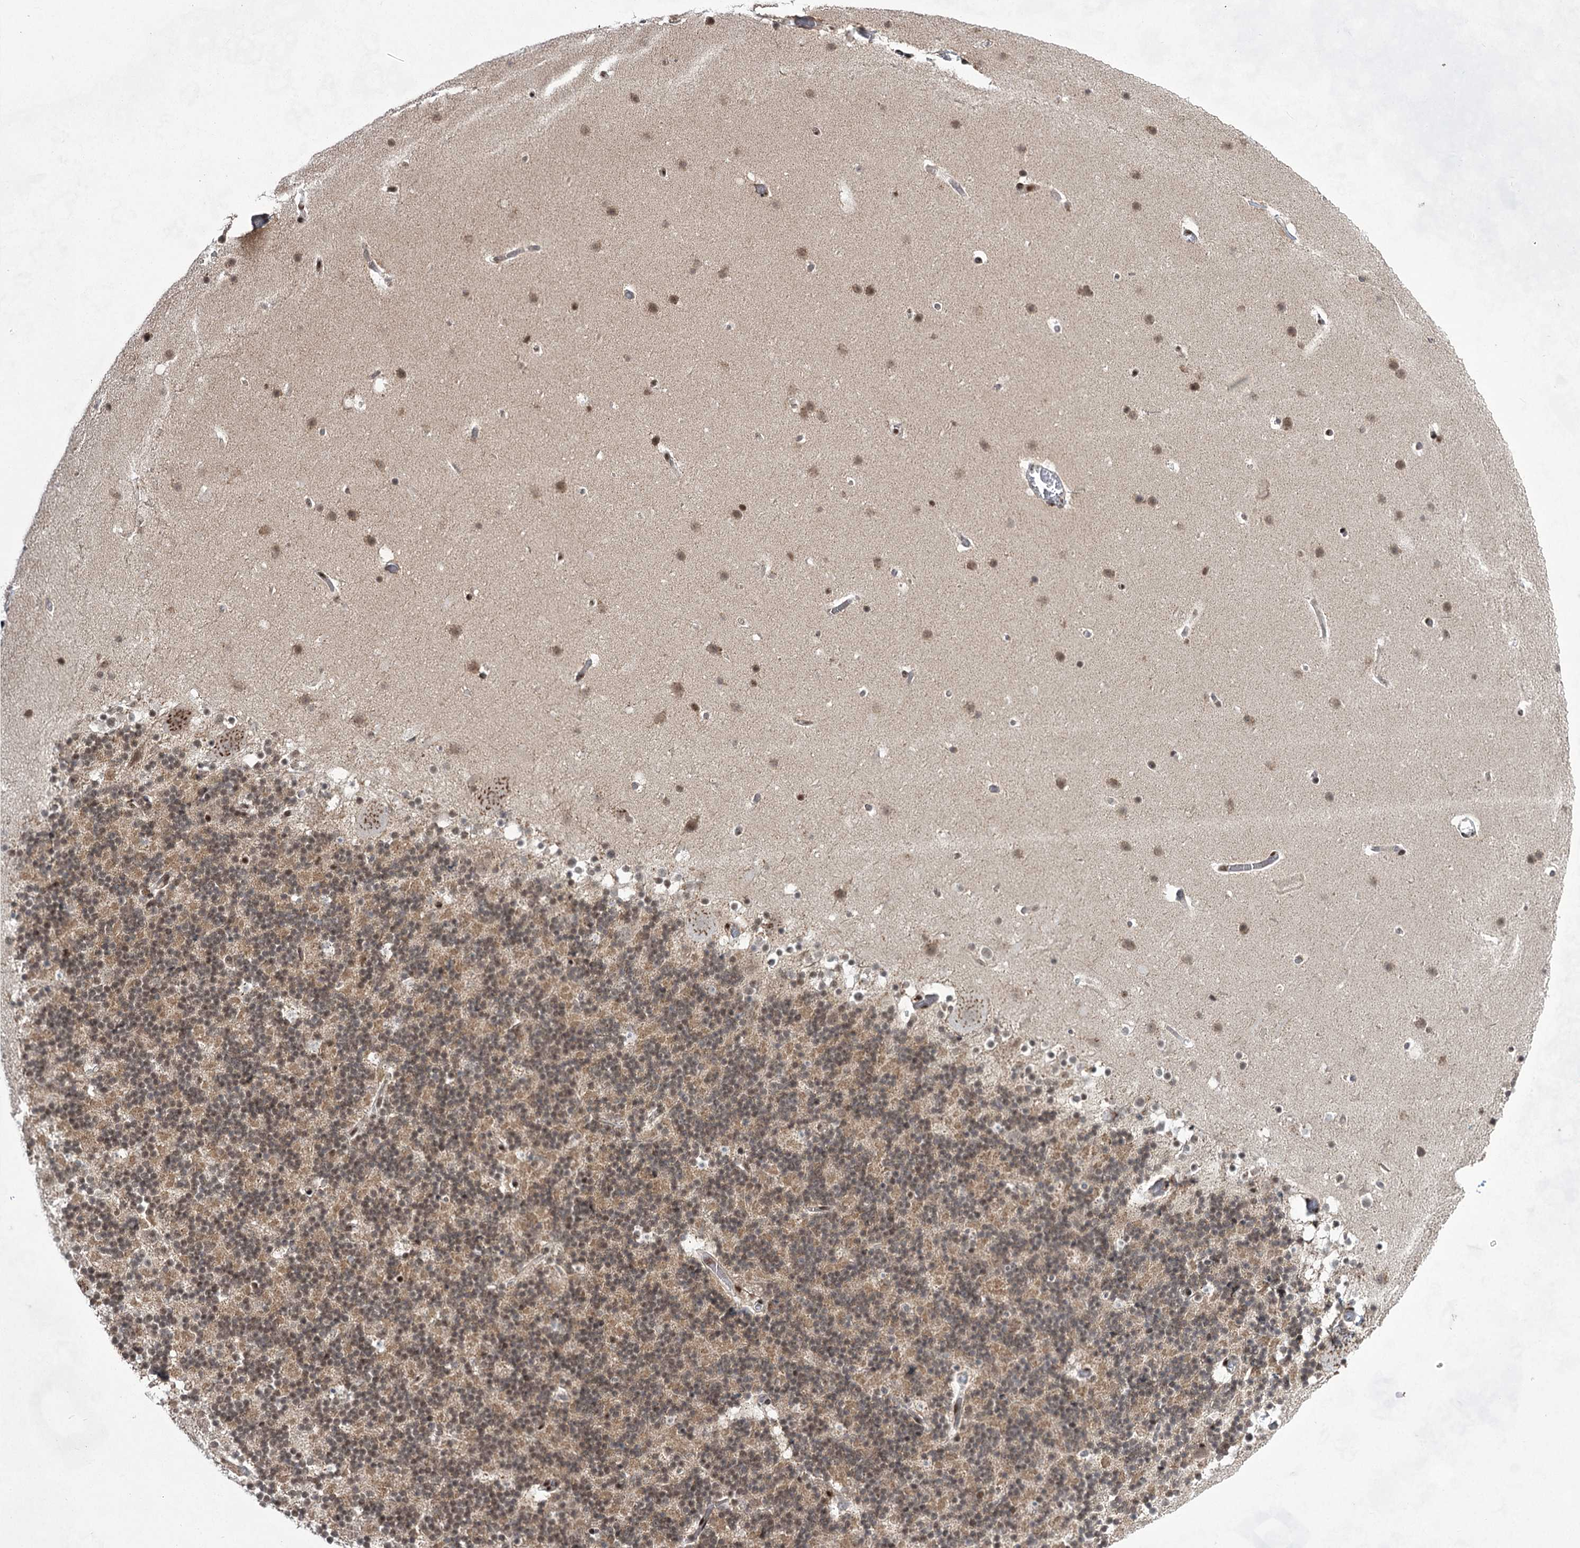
{"staining": {"intensity": "moderate", "quantity": "25%-75%", "location": "cytoplasmic/membranous,nuclear"}, "tissue": "cerebellum", "cell_type": "Cells in granular layer", "image_type": "normal", "snomed": [{"axis": "morphology", "description": "Normal tissue, NOS"}, {"axis": "topography", "description": "Cerebellum"}], "caption": "A medium amount of moderate cytoplasmic/membranous,nuclear positivity is identified in about 25%-75% of cells in granular layer in normal cerebellum. The protein of interest is shown in brown color, while the nuclei are stained blue.", "gene": "ZCCHC8", "patient": {"sex": "male", "age": 57}}